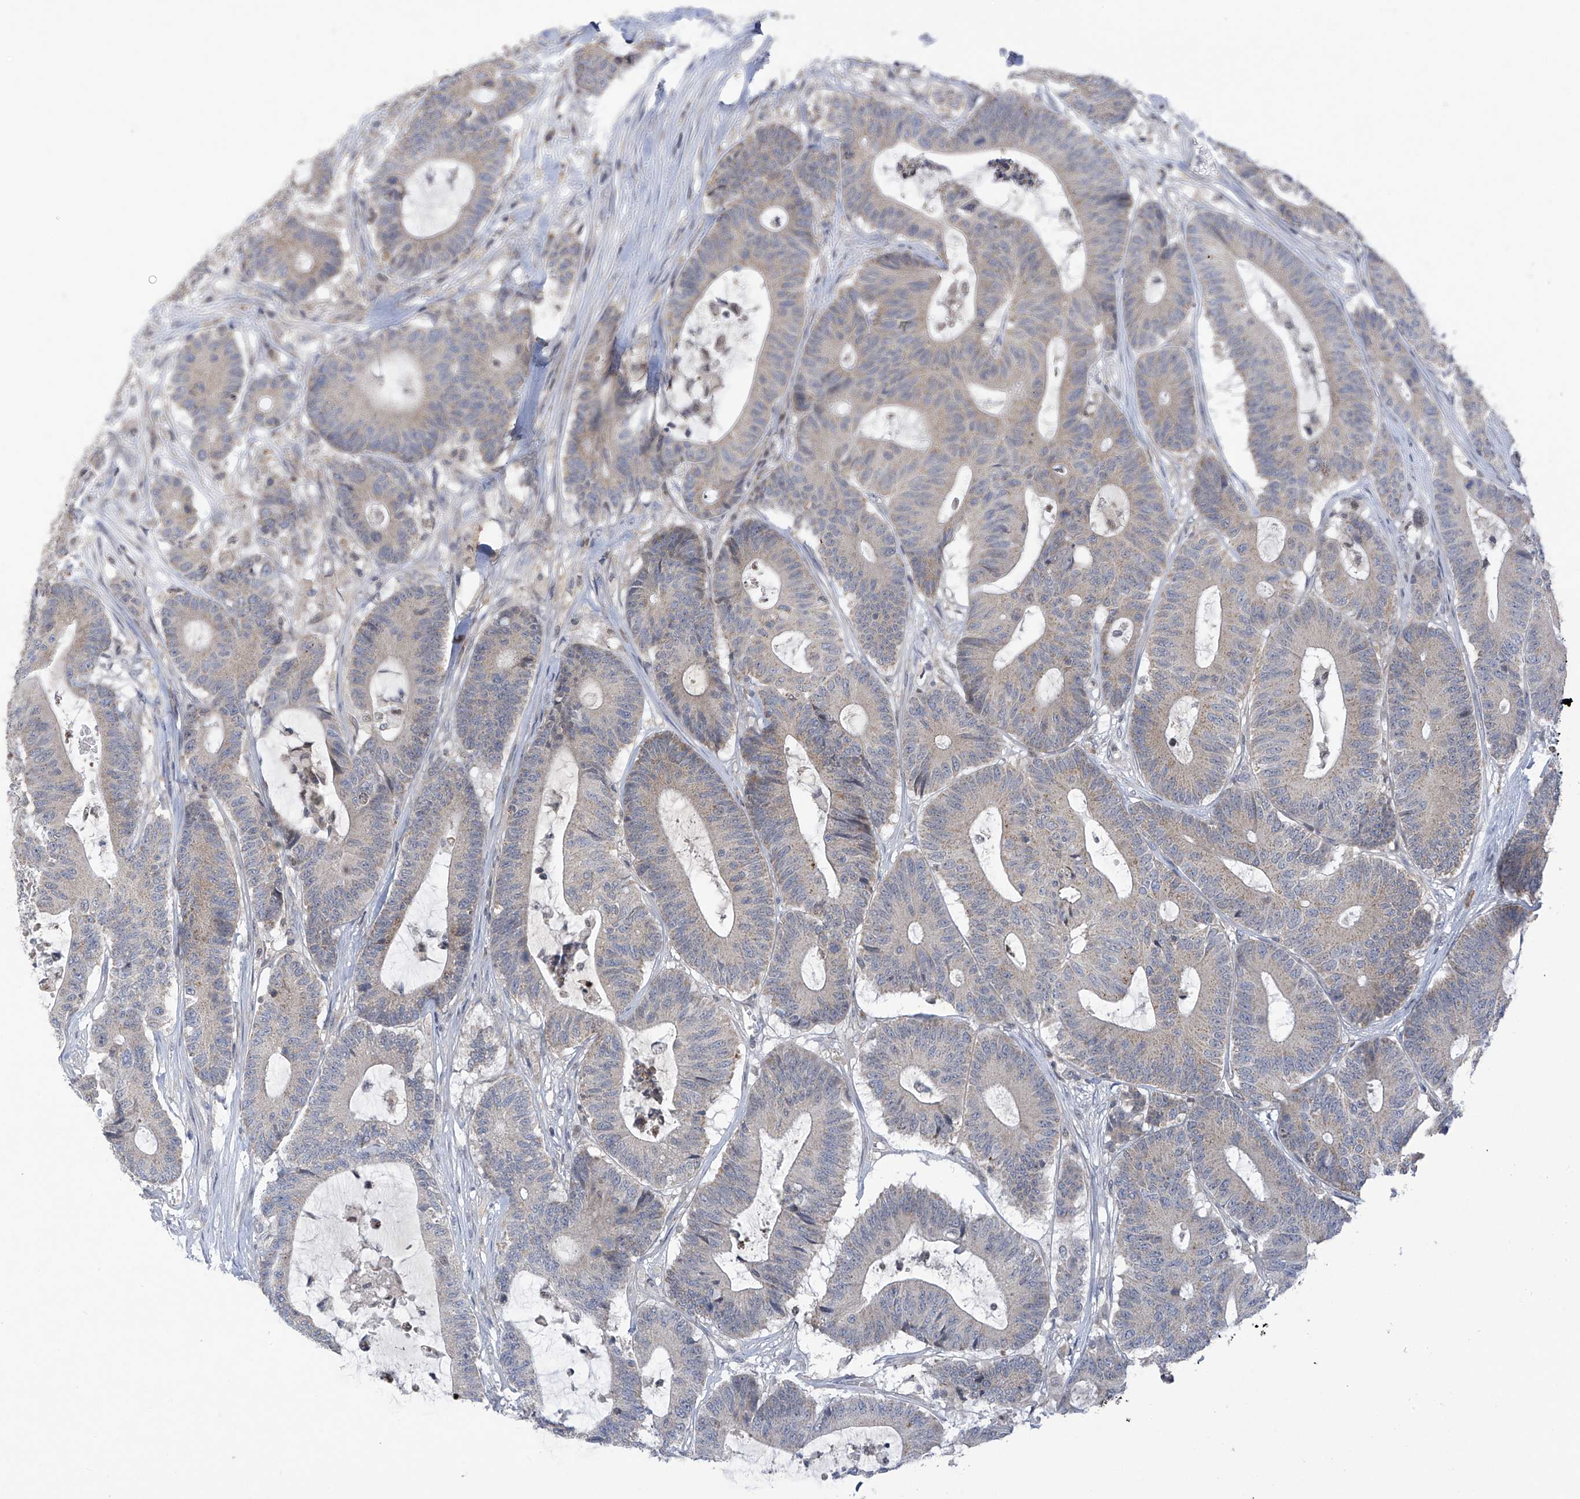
{"staining": {"intensity": "negative", "quantity": "none", "location": "none"}, "tissue": "colorectal cancer", "cell_type": "Tumor cells", "image_type": "cancer", "snomed": [{"axis": "morphology", "description": "Adenocarcinoma, NOS"}, {"axis": "topography", "description": "Colon"}], "caption": "The photomicrograph reveals no staining of tumor cells in colorectal cancer (adenocarcinoma).", "gene": "SLCO4A1", "patient": {"sex": "female", "age": 84}}